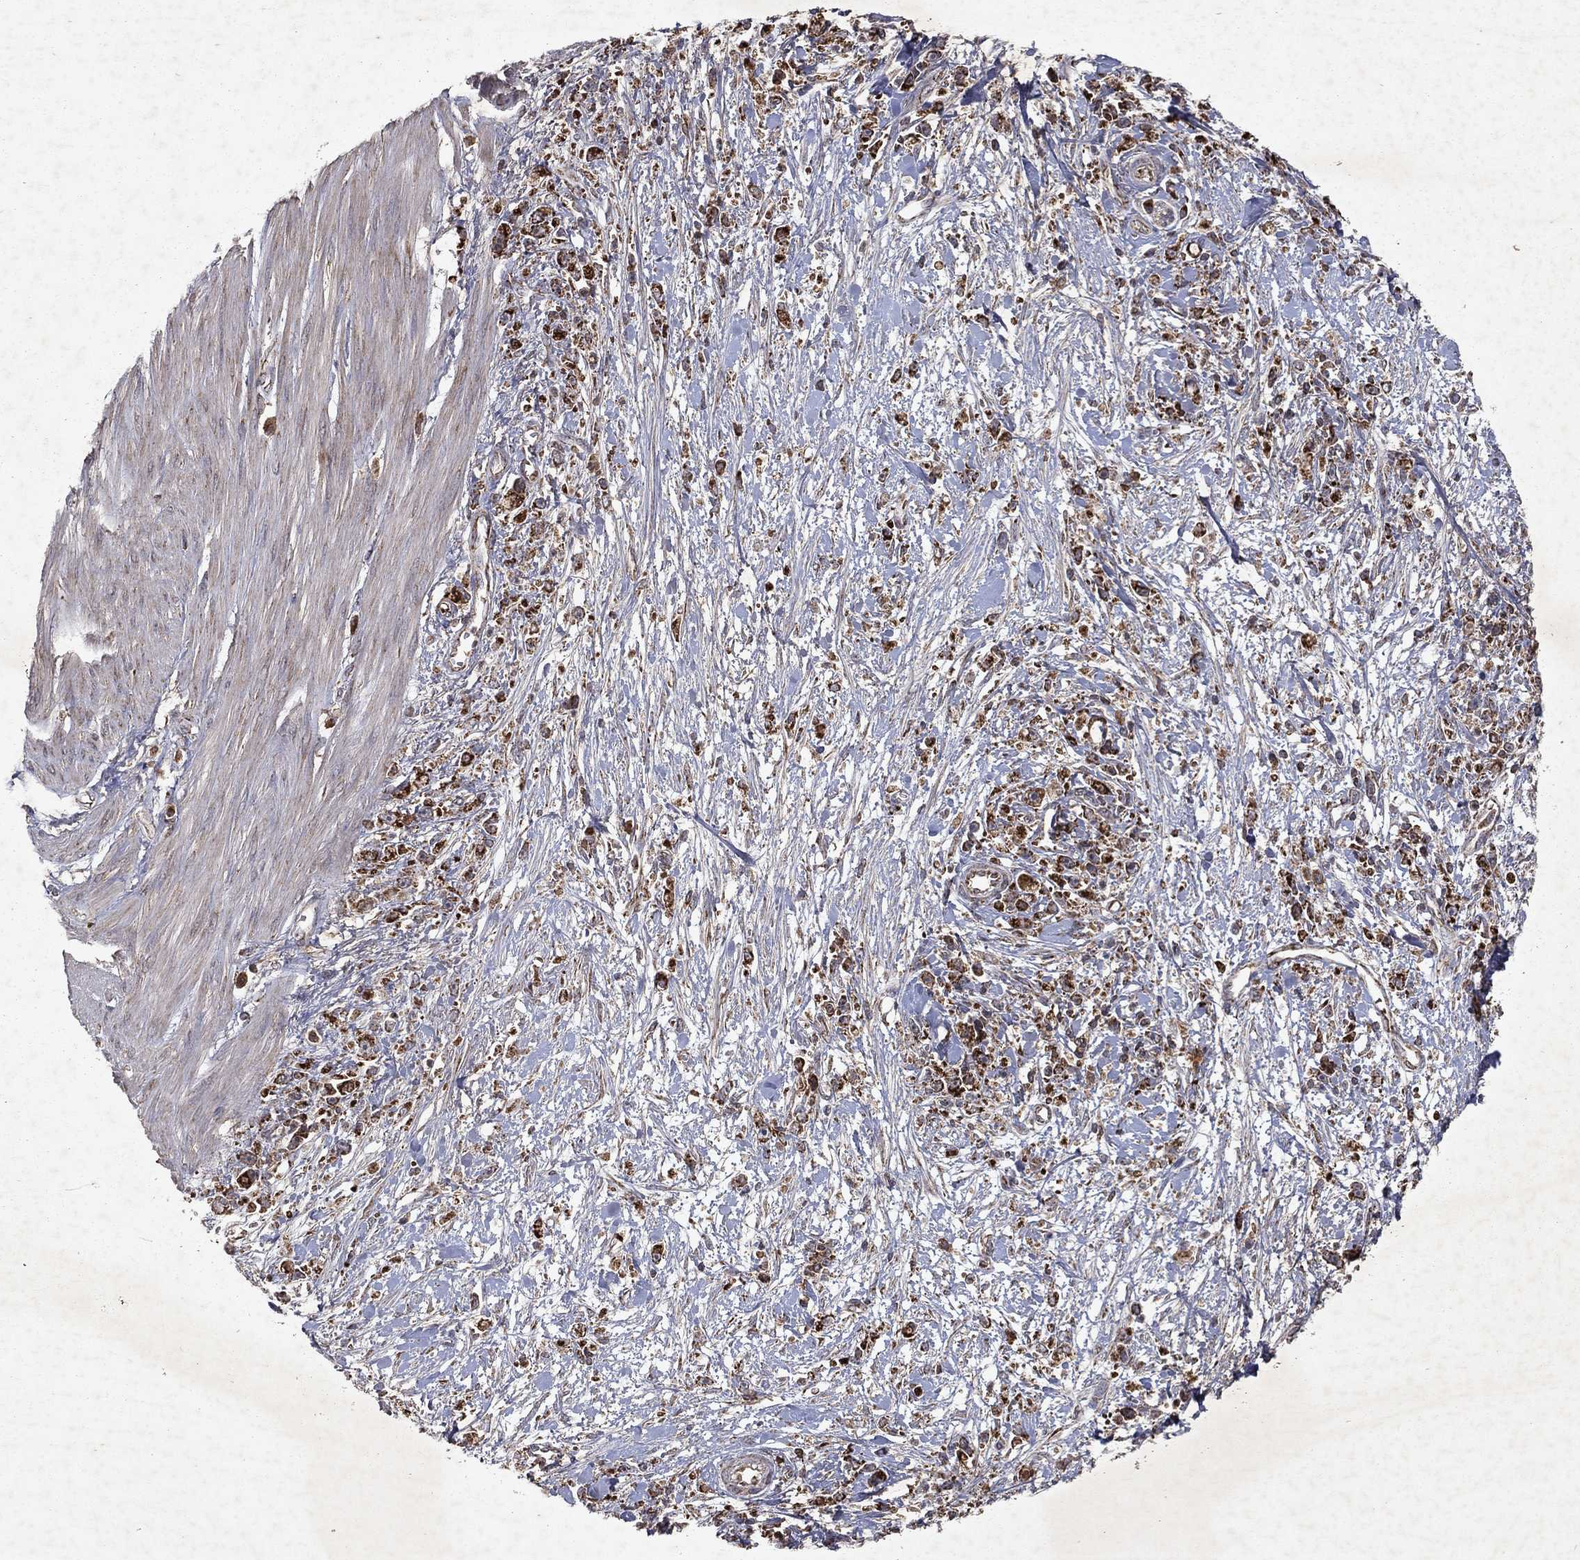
{"staining": {"intensity": "strong", "quantity": ">75%", "location": "cytoplasmic/membranous"}, "tissue": "stomach cancer", "cell_type": "Tumor cells", "image_type": "cancer", "snomed": [{"axis": "morphology", "description": "Adenocarcinoma, NOS"}, {"axis": "topography", "description": "Stomach"}], "caption": "Immunohistochemistry (IHC) staining of adenocarcinoma (stomach), which displays high levels of strong cytoplasmic/membranous staining in about >75% of tumor cells indicating strong cytoplasmic/membranous protein expression. The staining was performed using DAB (brown) for protein detection and nuclei were counterstained in hematoxylin (blue).", "gene": "PYROXD2", "patient": {"sex": "female", "age": 59}}